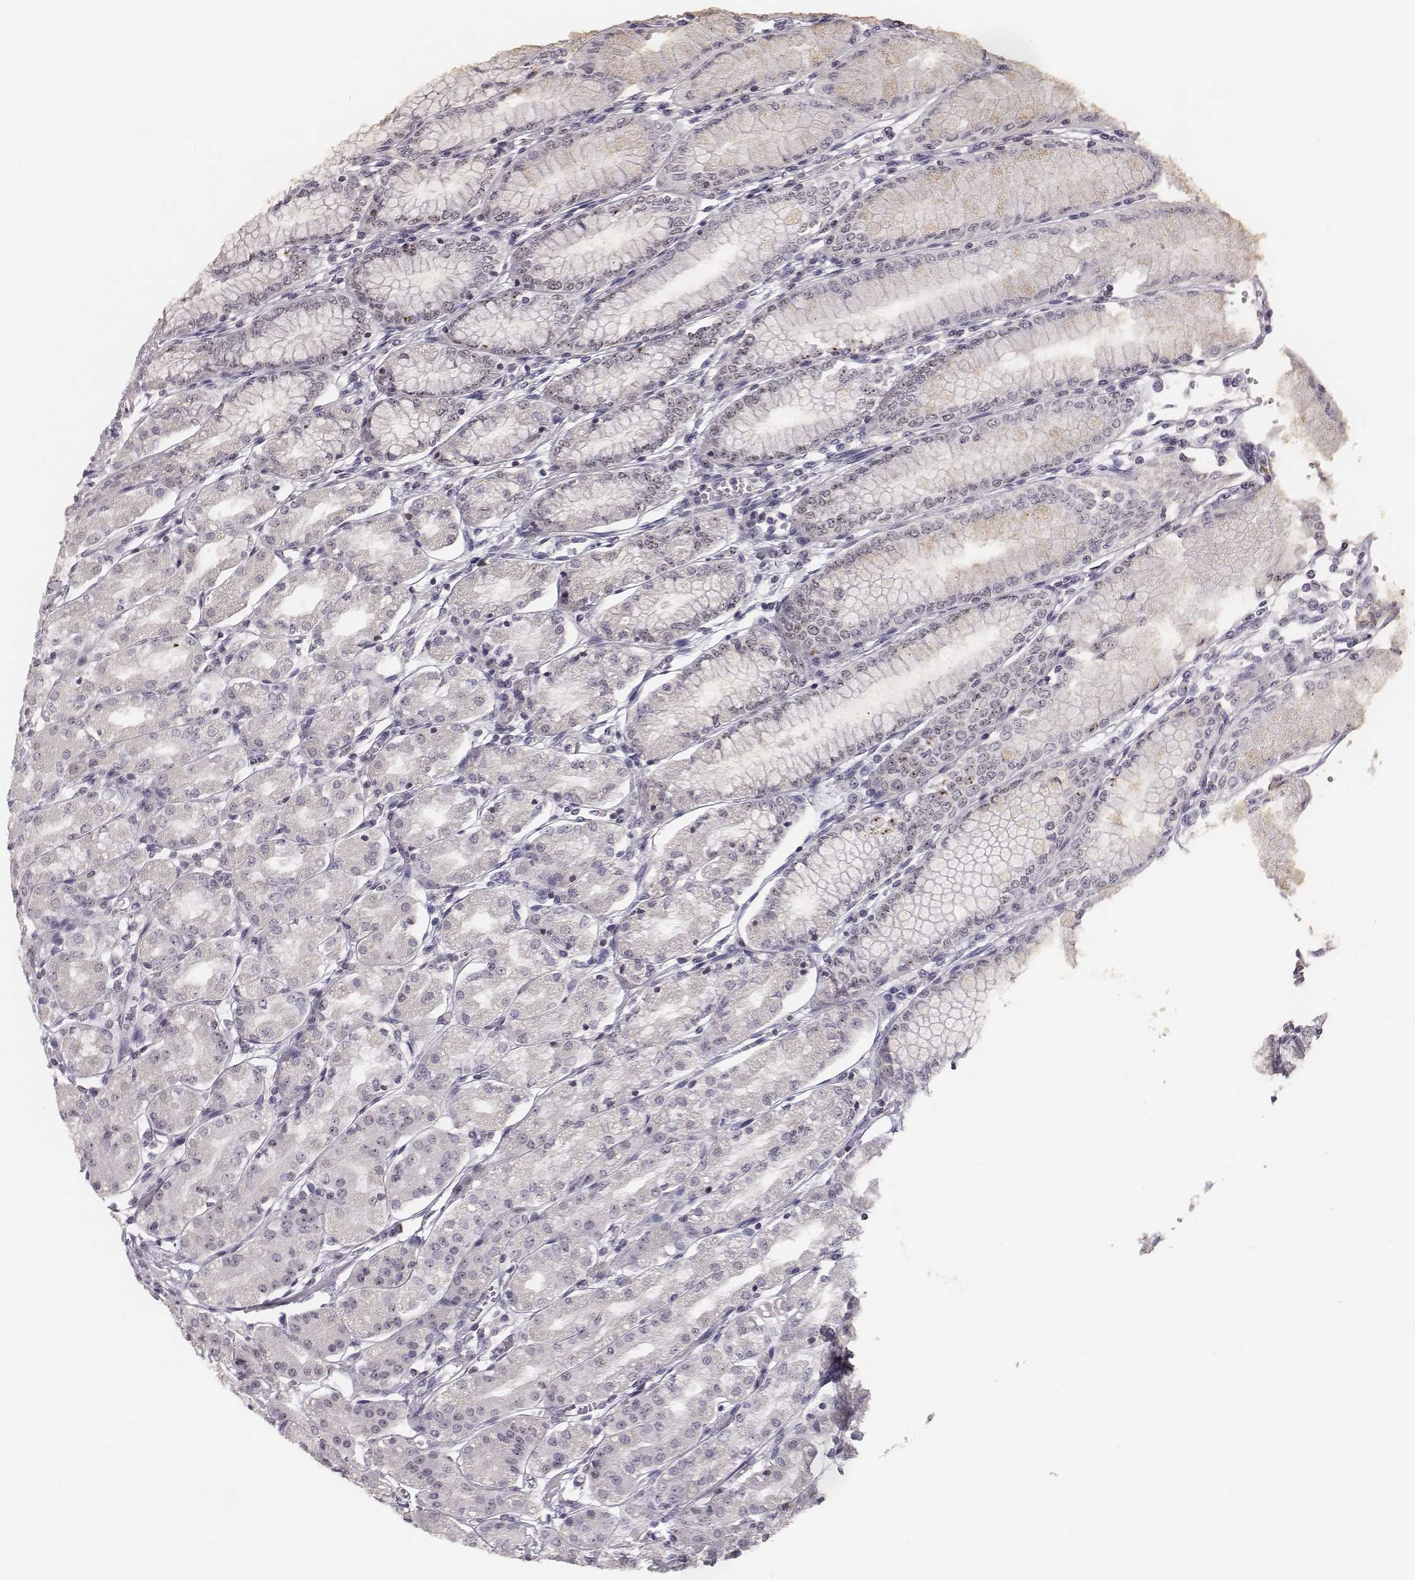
{"staining": {"intensity": "moderate", "quantity": "<25%", "location": "nuclear"}, "tissue": "stomach", "cell_type": "Glandular cells", "image_type": "normal", "snomed": [{"axis": "morphology", "description": "Normal tissue, NOS"}, {"axis": "topography", "description": "Skeletal muscle"}, {"axis": "topography", "description": "Stomach"}], "caption": "Unremarkable stomach exhibits moderate nuclear staining in approximately <25% of glandular cells Ihc stains the protein in brown and the nuclei are stained blue..", "gene": "NIFK", "patient": {"sex": "female", "age": 57}}